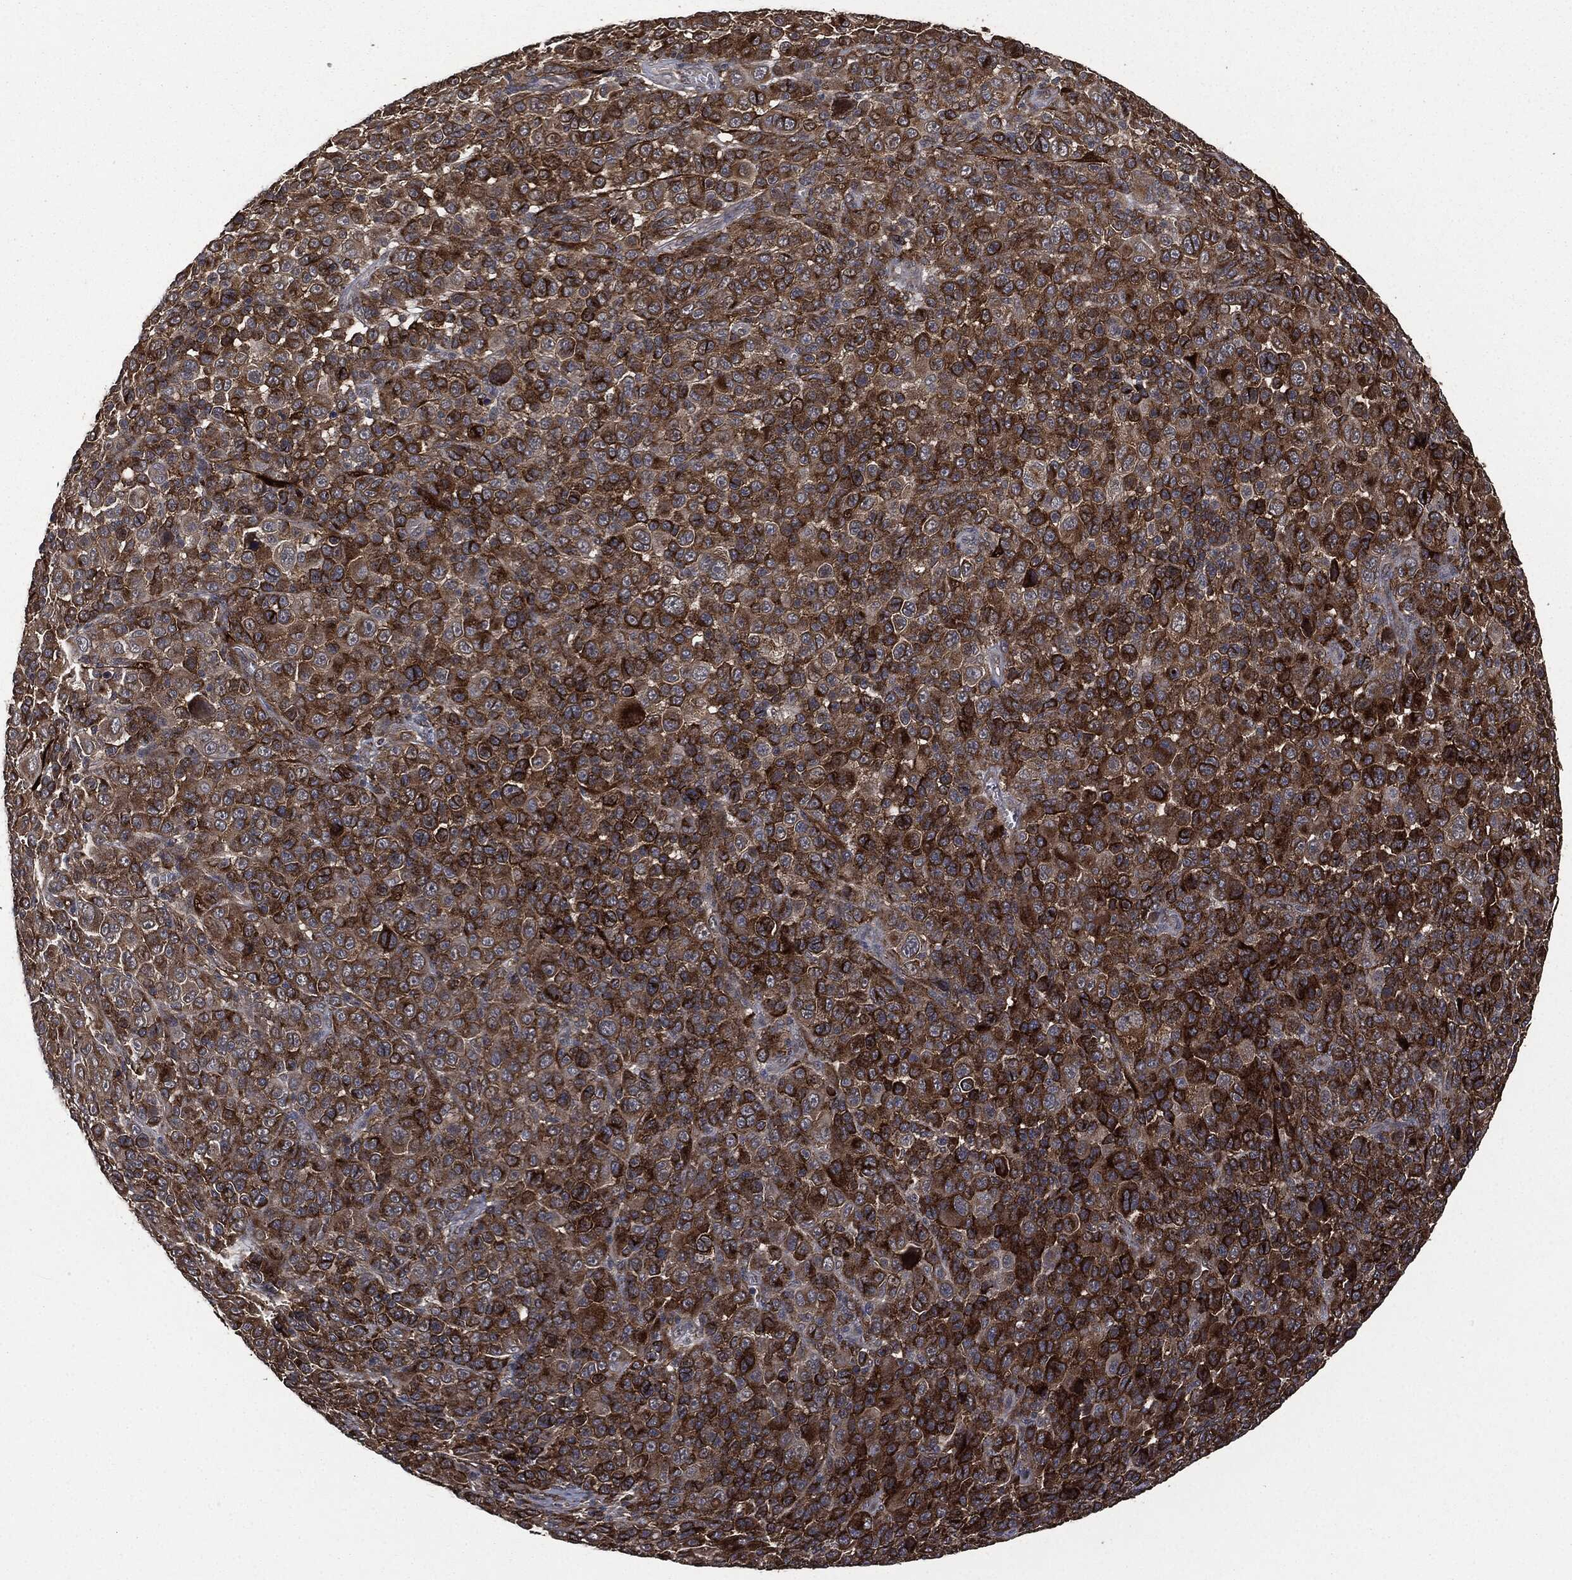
{"staining": {"intensity": "strong", "quantity": ">75%", "location": "cytoplasmic/membranous"}, "tissue": "melanoma", "cell_type": "Tumor cells", "image_type": "cancer", "snomed": [{"axis": "morphology", "description": "Malignant melanoma, NOS"}, {"axis": "topography", "description": "Skin"}], "caption": "The image shows immunohistochemical staining of melanoma. There is strong cytoplasmic/membranous staining is identified in approximately >75% of tumor cells.", "gene": "CRABP2", "patient": {"sex": "female", "age": 57}}